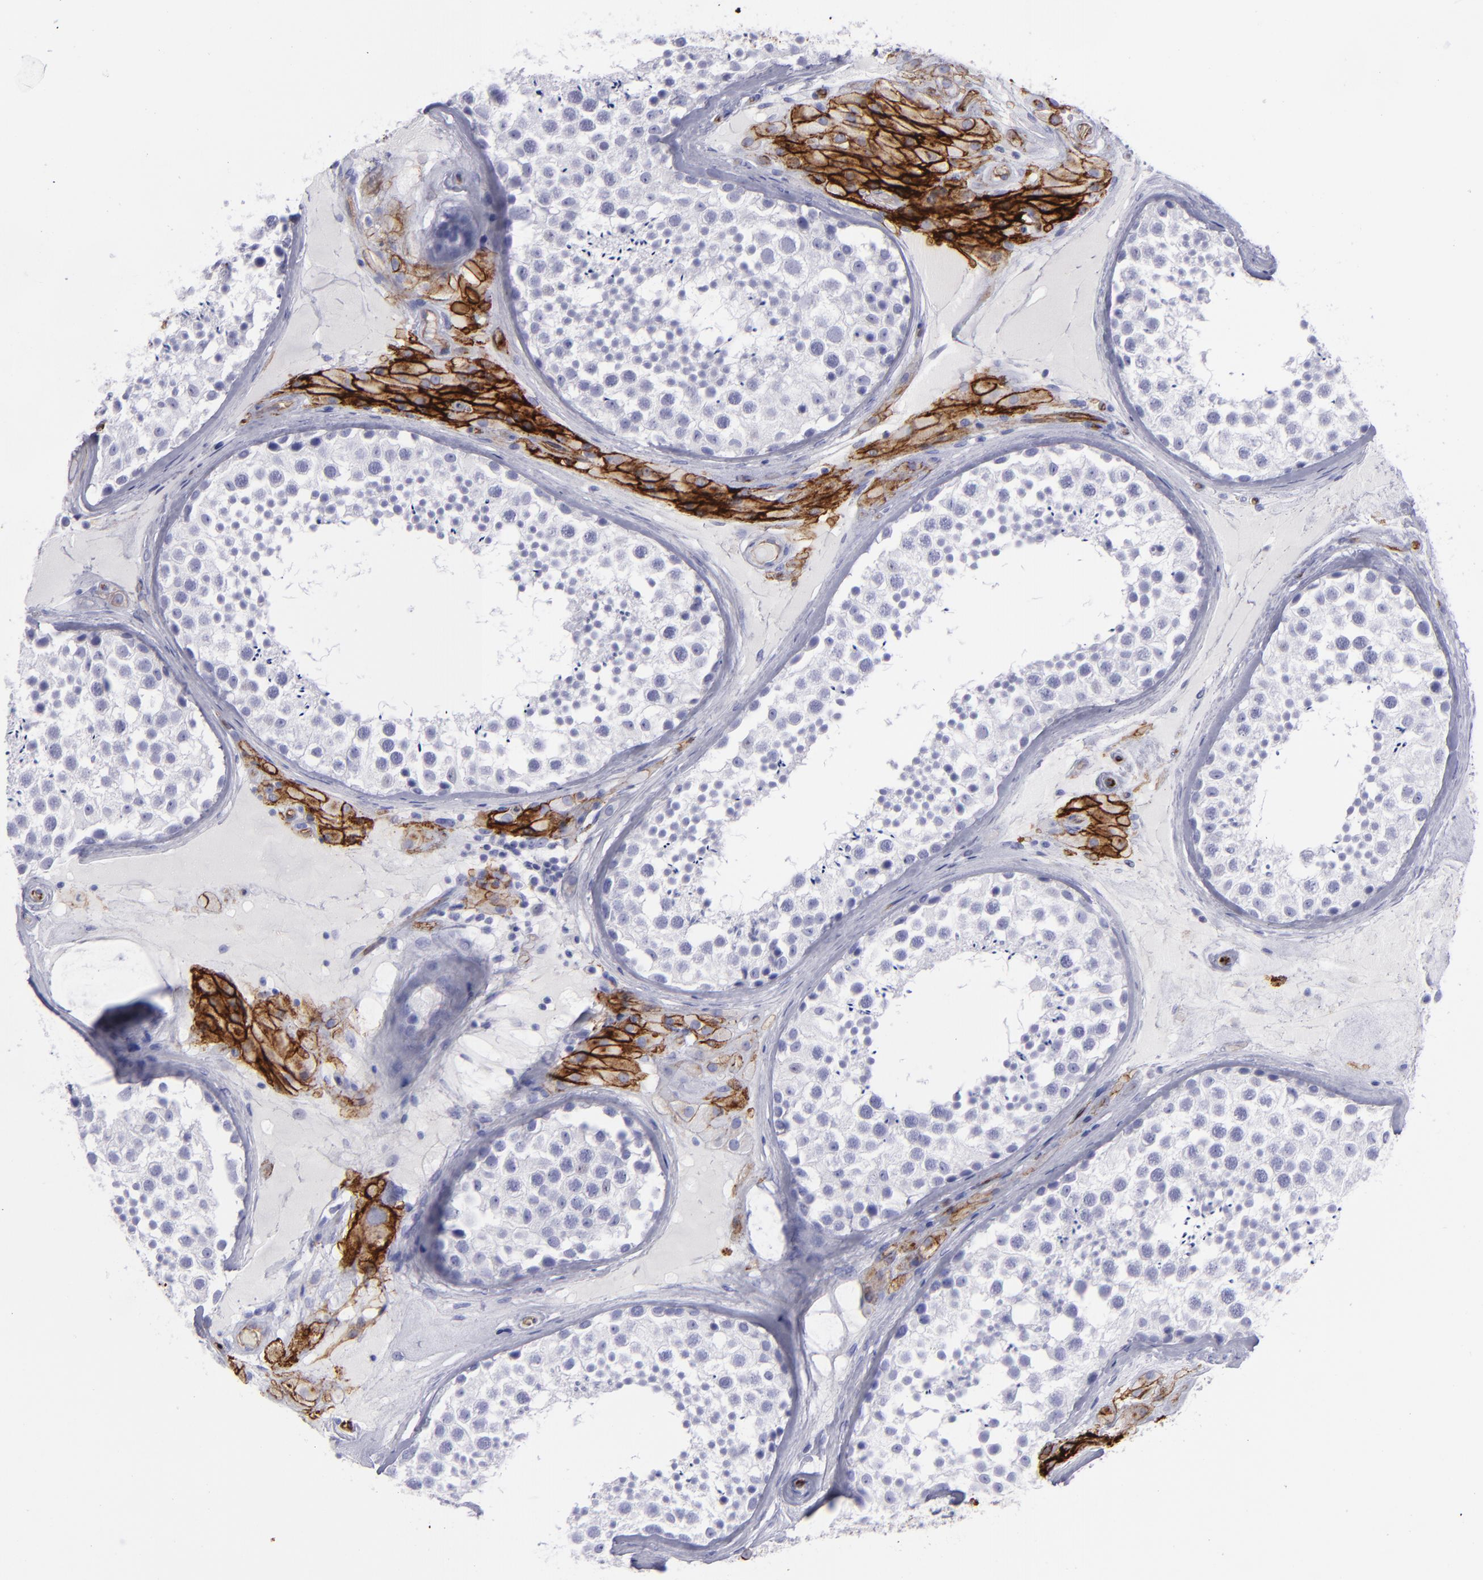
{"staining": {"intensity": "negative", "quantity": "none", "location": "none"}, "tissue": "testis", "cell_type": "Cells in seminiferous ducts", "image_type": "normal", "snomed": [{"axis": "morphology", "description": "Normal tissue, NOS"}, {"axis": "topography", "description": "Testis"}], "caption": "An image of testis stained for a protein shows no brown staining in cells in seminiferous ducts. Nuclei are stained in blue.", "gene": "ACE", "patient": {"sex": "male", "age": 46}}